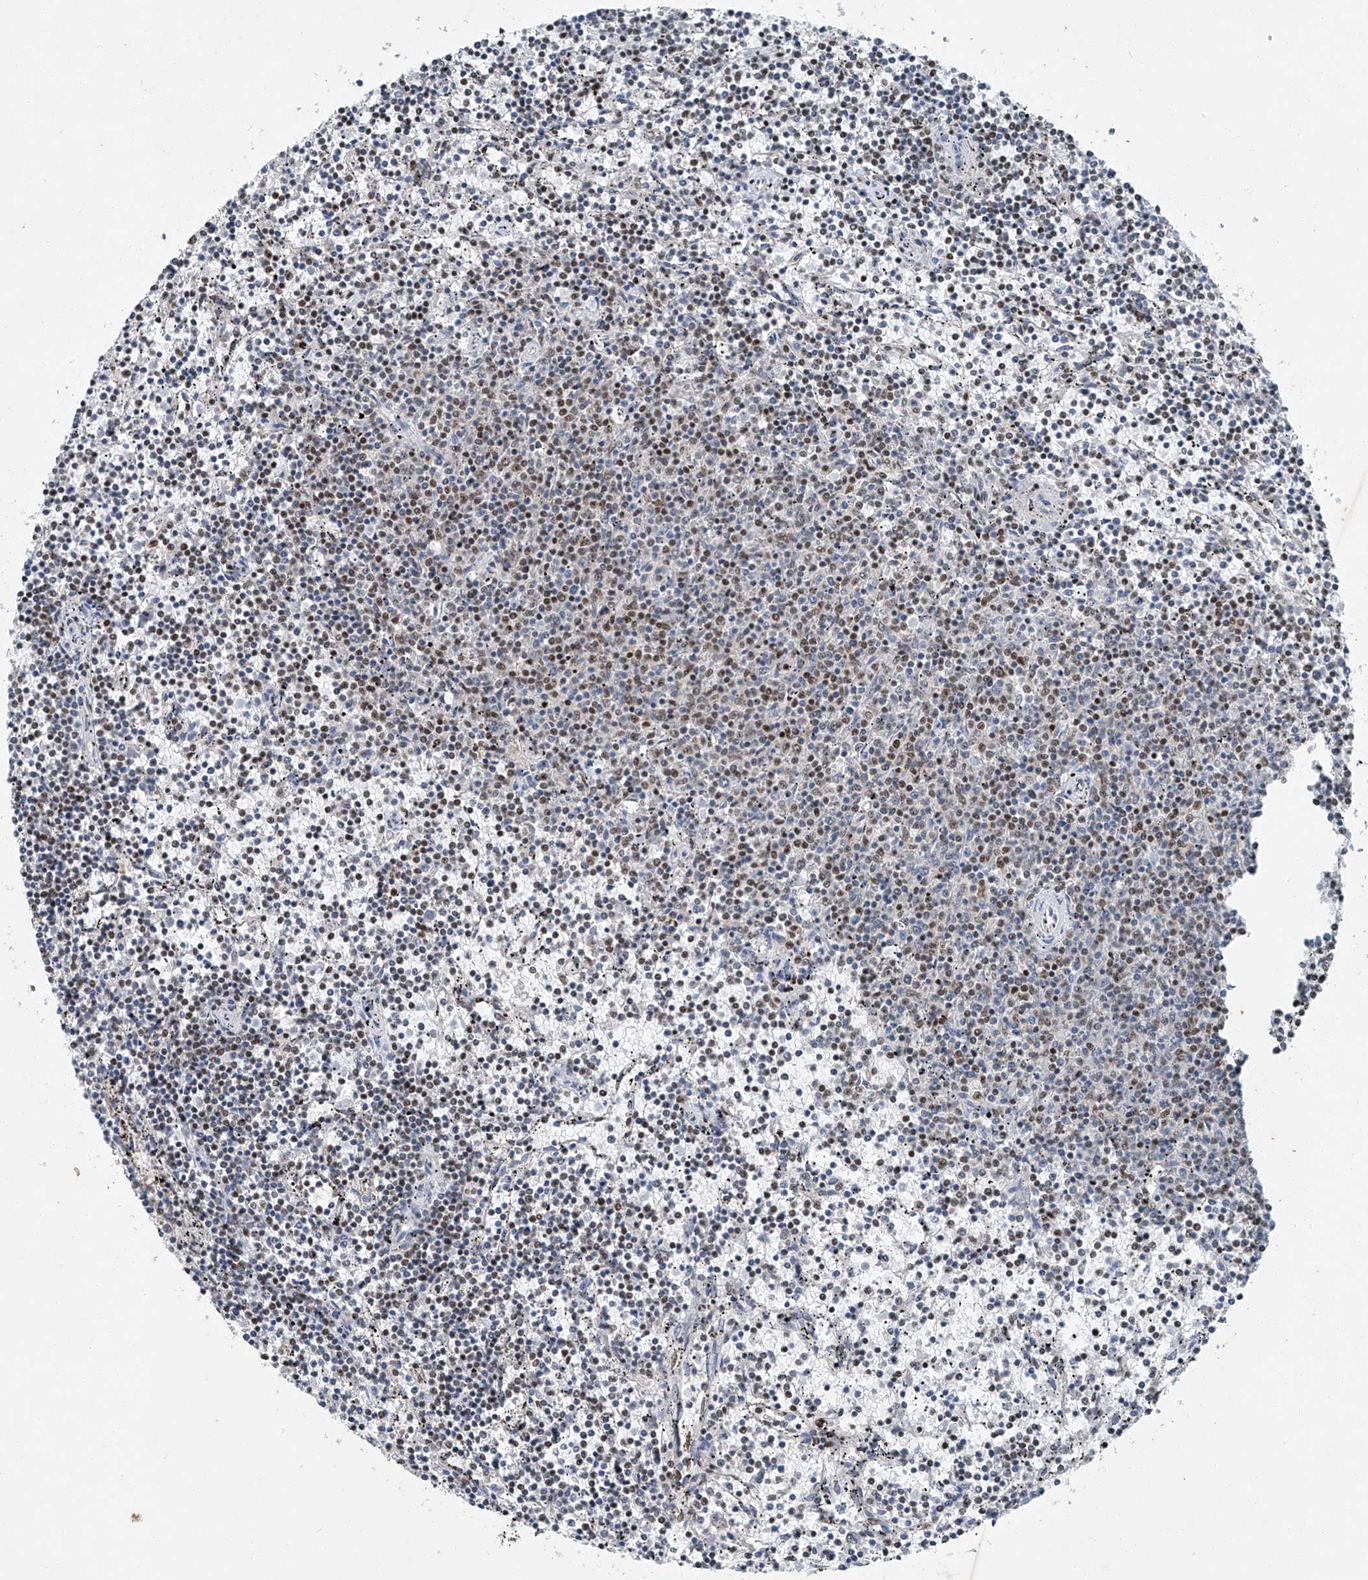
{"staining": {"intensity": "weak", "quantity": "<25%", "location": "nuclear"}, "tissue": "lymphoma", "cell_type": "Tumor cells", "image_type": "cancer", "snomed": [{"axis": "morphology", "description": "Malignant lymphoma, non-Hodgkin's type, Low grade"}, {"axis": "topography", "description": "Spleen"}], "caption": "Tumor cells show no significant expression in lymphoma. The staining is performed using DAB brown chromogen with nuclei counter-stained in using hematoxylin.", "gene": "TAF8", "patient": {"sex": "female", "age": 50}}